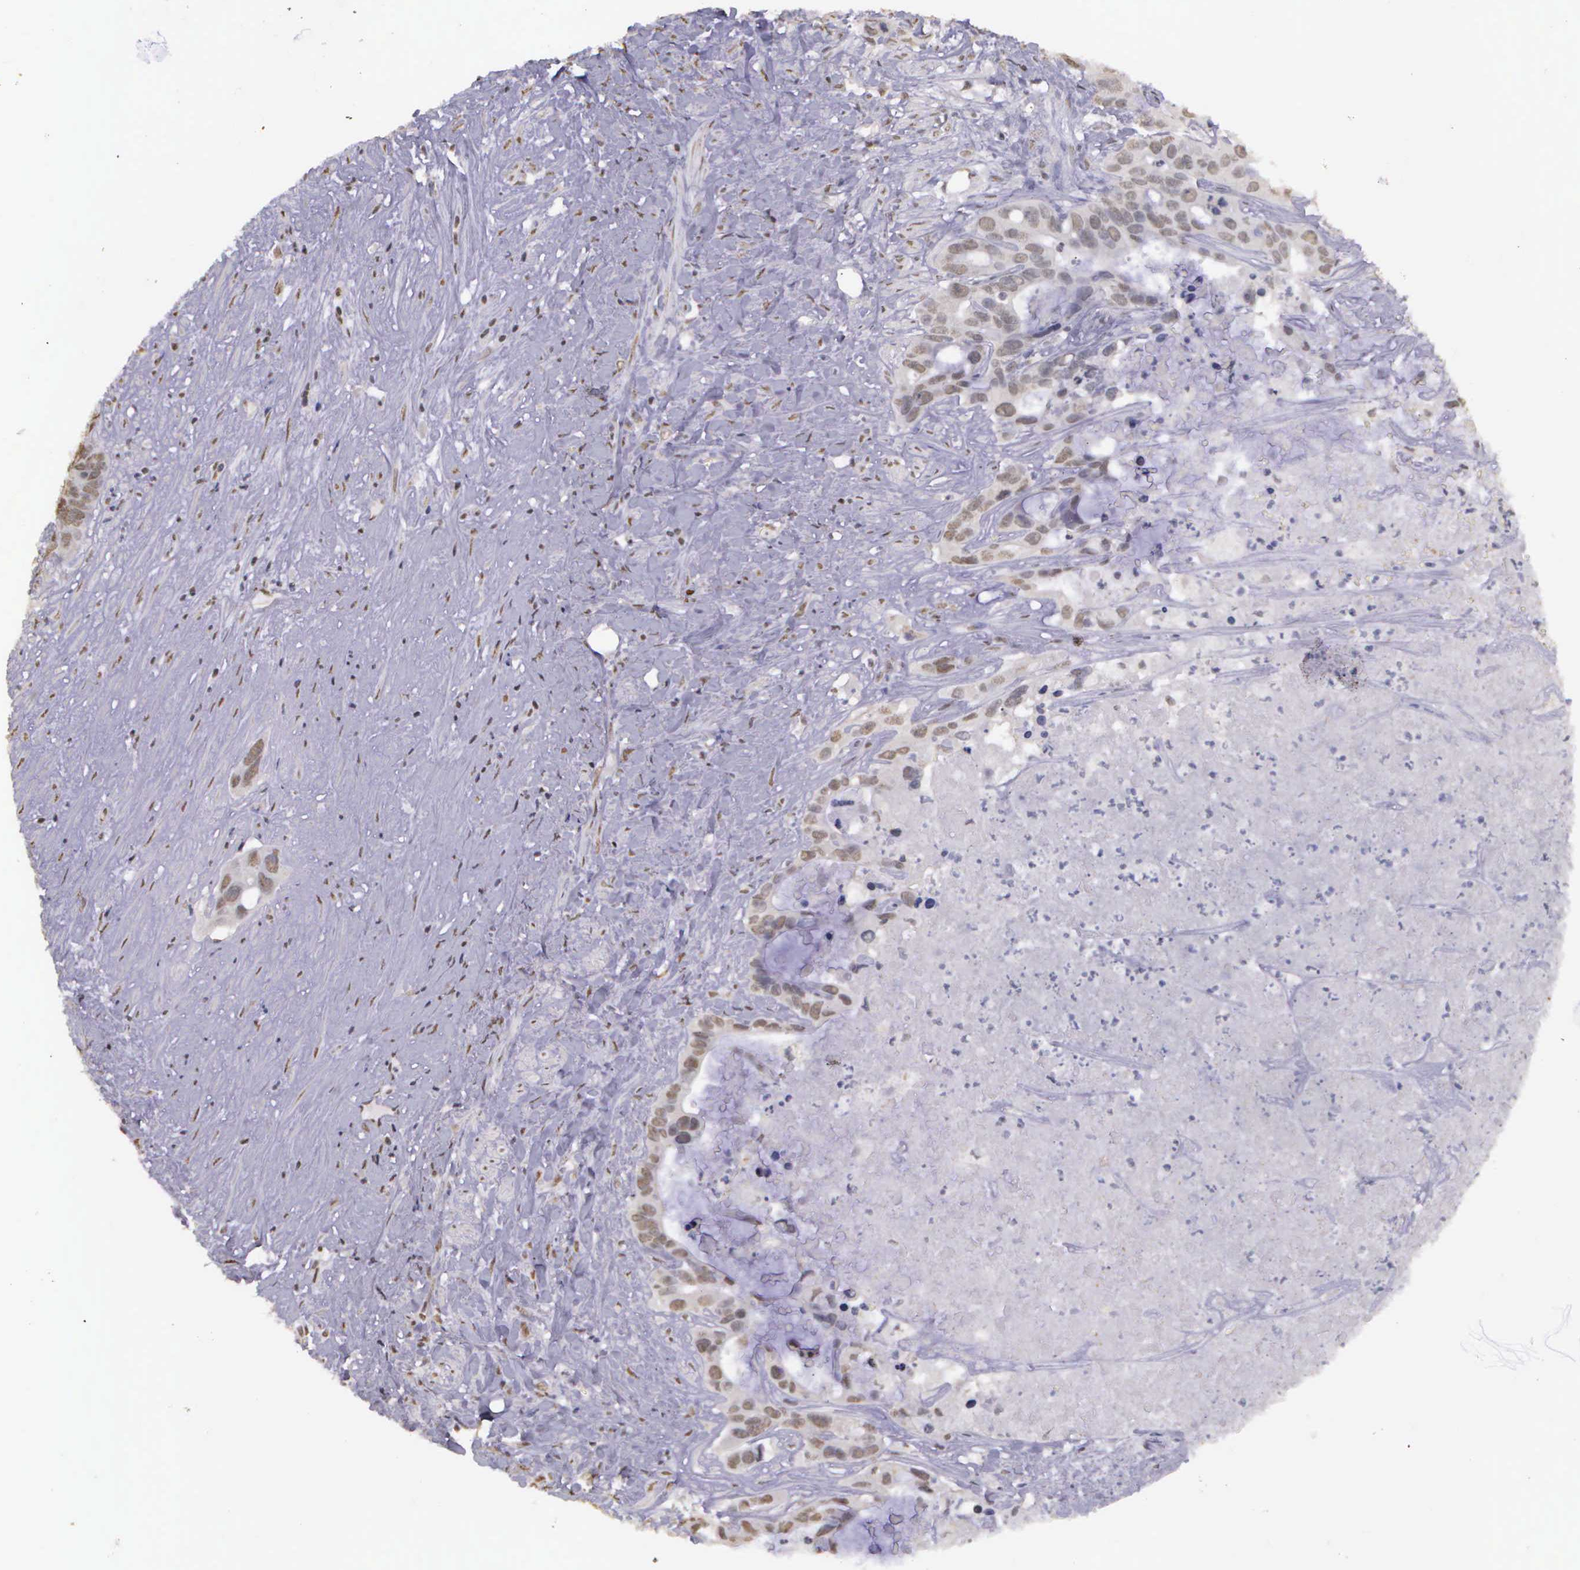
{"staining": {"intensity": "weak", "quantity": "<25%", "location": "nuclear"}, "tissue": "liver cancer", "cell_type": "Tumor cells", "image_type": "cancer", "snomed": [{"axis": "morphology", "description": "Cholangiocarcinoma"}, {"axis": "topography", "description": "Liver"}], "caption": "DAB (3,3'-diaminobenzidine) immunohistochemical staining of human liver cancer displays no significant positivity in tumor cells.", "gene": "ARMCX5", "patient": {"sex": "female", "age": 65}}